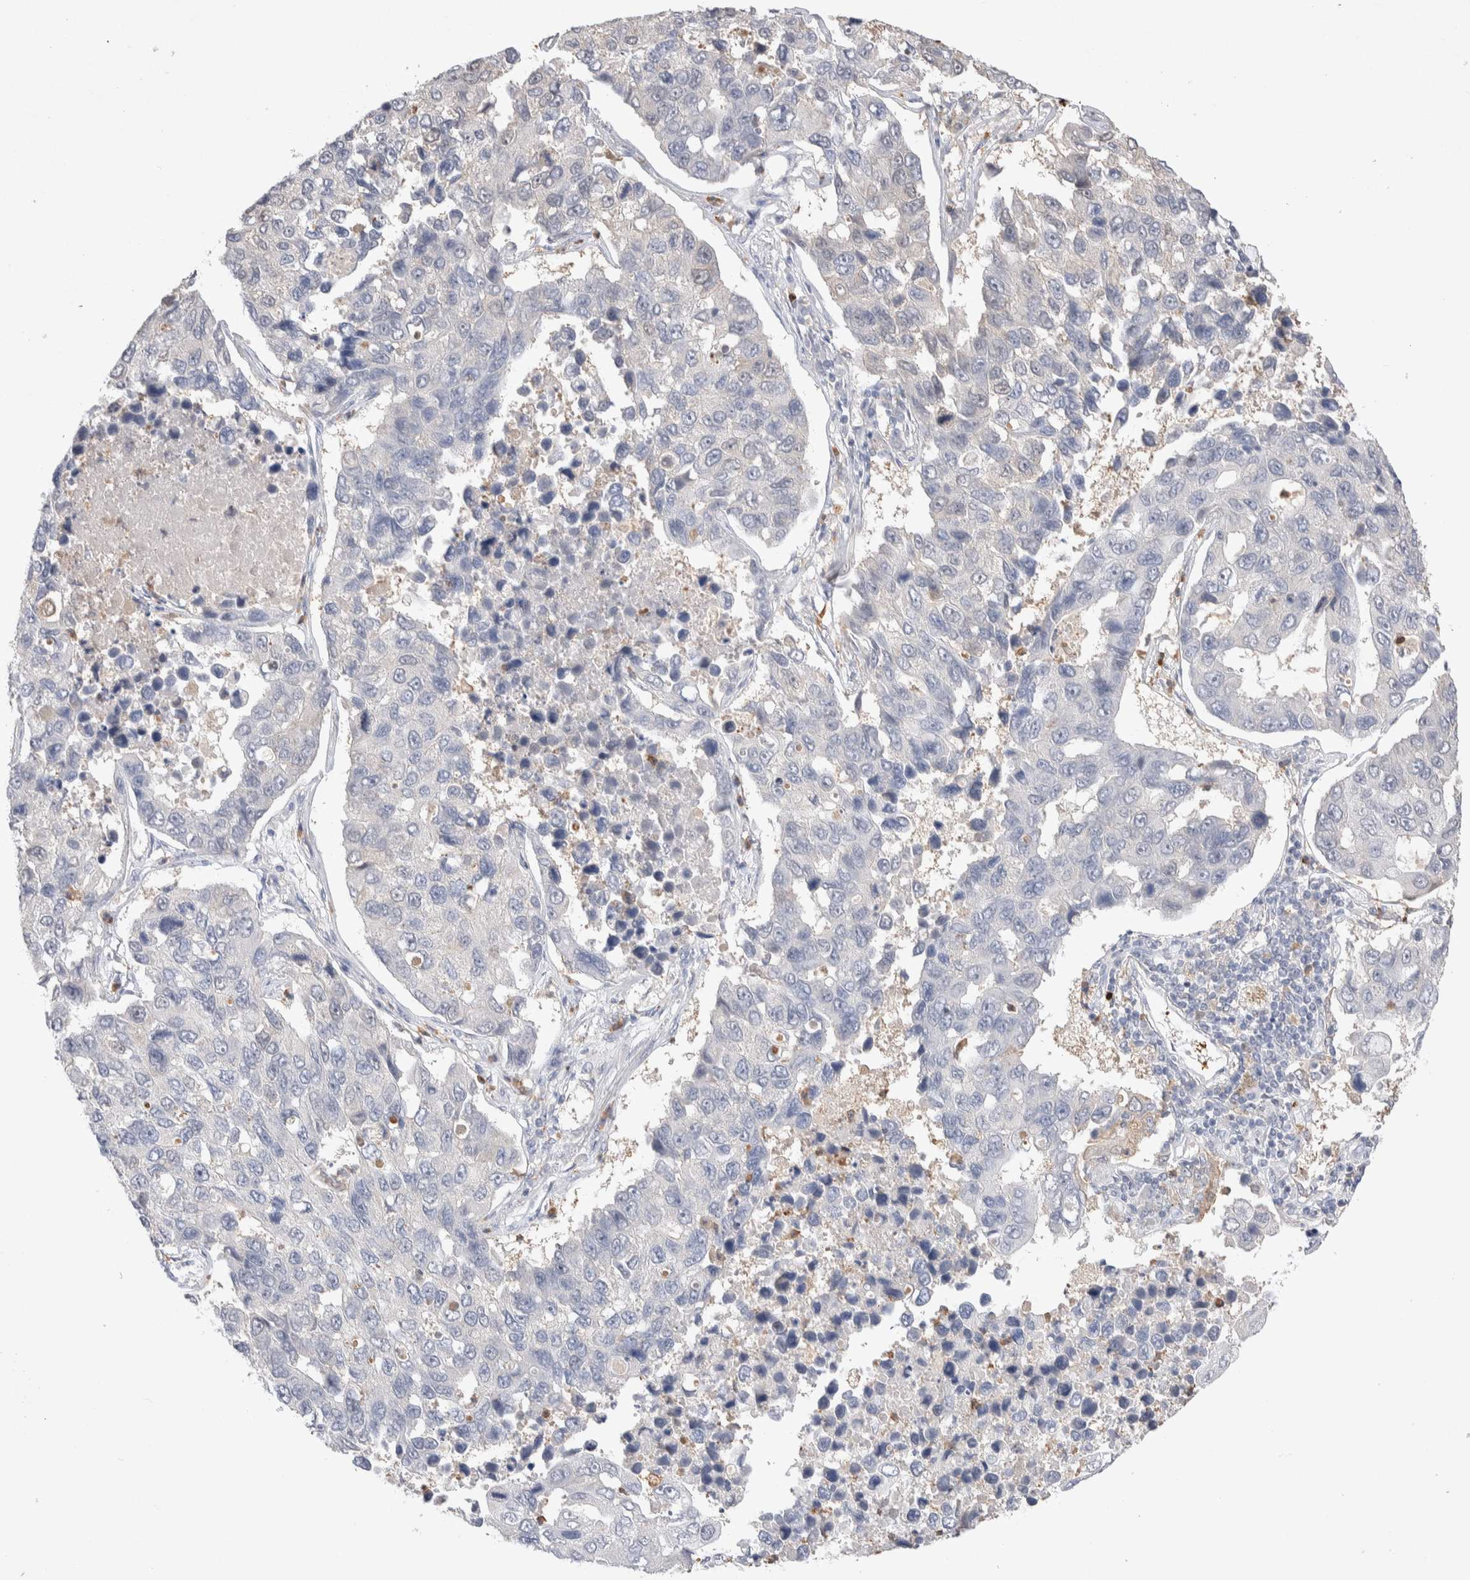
{"staining": {"intensity": "negative", "quantity": "none", "location": "none"}, "tissue": "lung cancer", "cell_type": "Tumor cells", "image_type": "cancer", "snomed": [{"axis": "morphology", "description": "Adenocarcinoma, NOS"}, {"axis": "topography", "description": "Lung"}], "caption": "DAB (3,3'-diaminobenzidine) immunohistochemical staining of human lung cancer (adenocarcinoma) displays no significant expression in tumor cells. The staining was performed using DAB (3,3'-diaminobenzidine) to visualize the protein expression in brown, while the nuclei were stained in blue with hematoxylin (Magnification: 20x).", "gene": "FFAR2", "patient": {"sex": "male", "age": 64}}